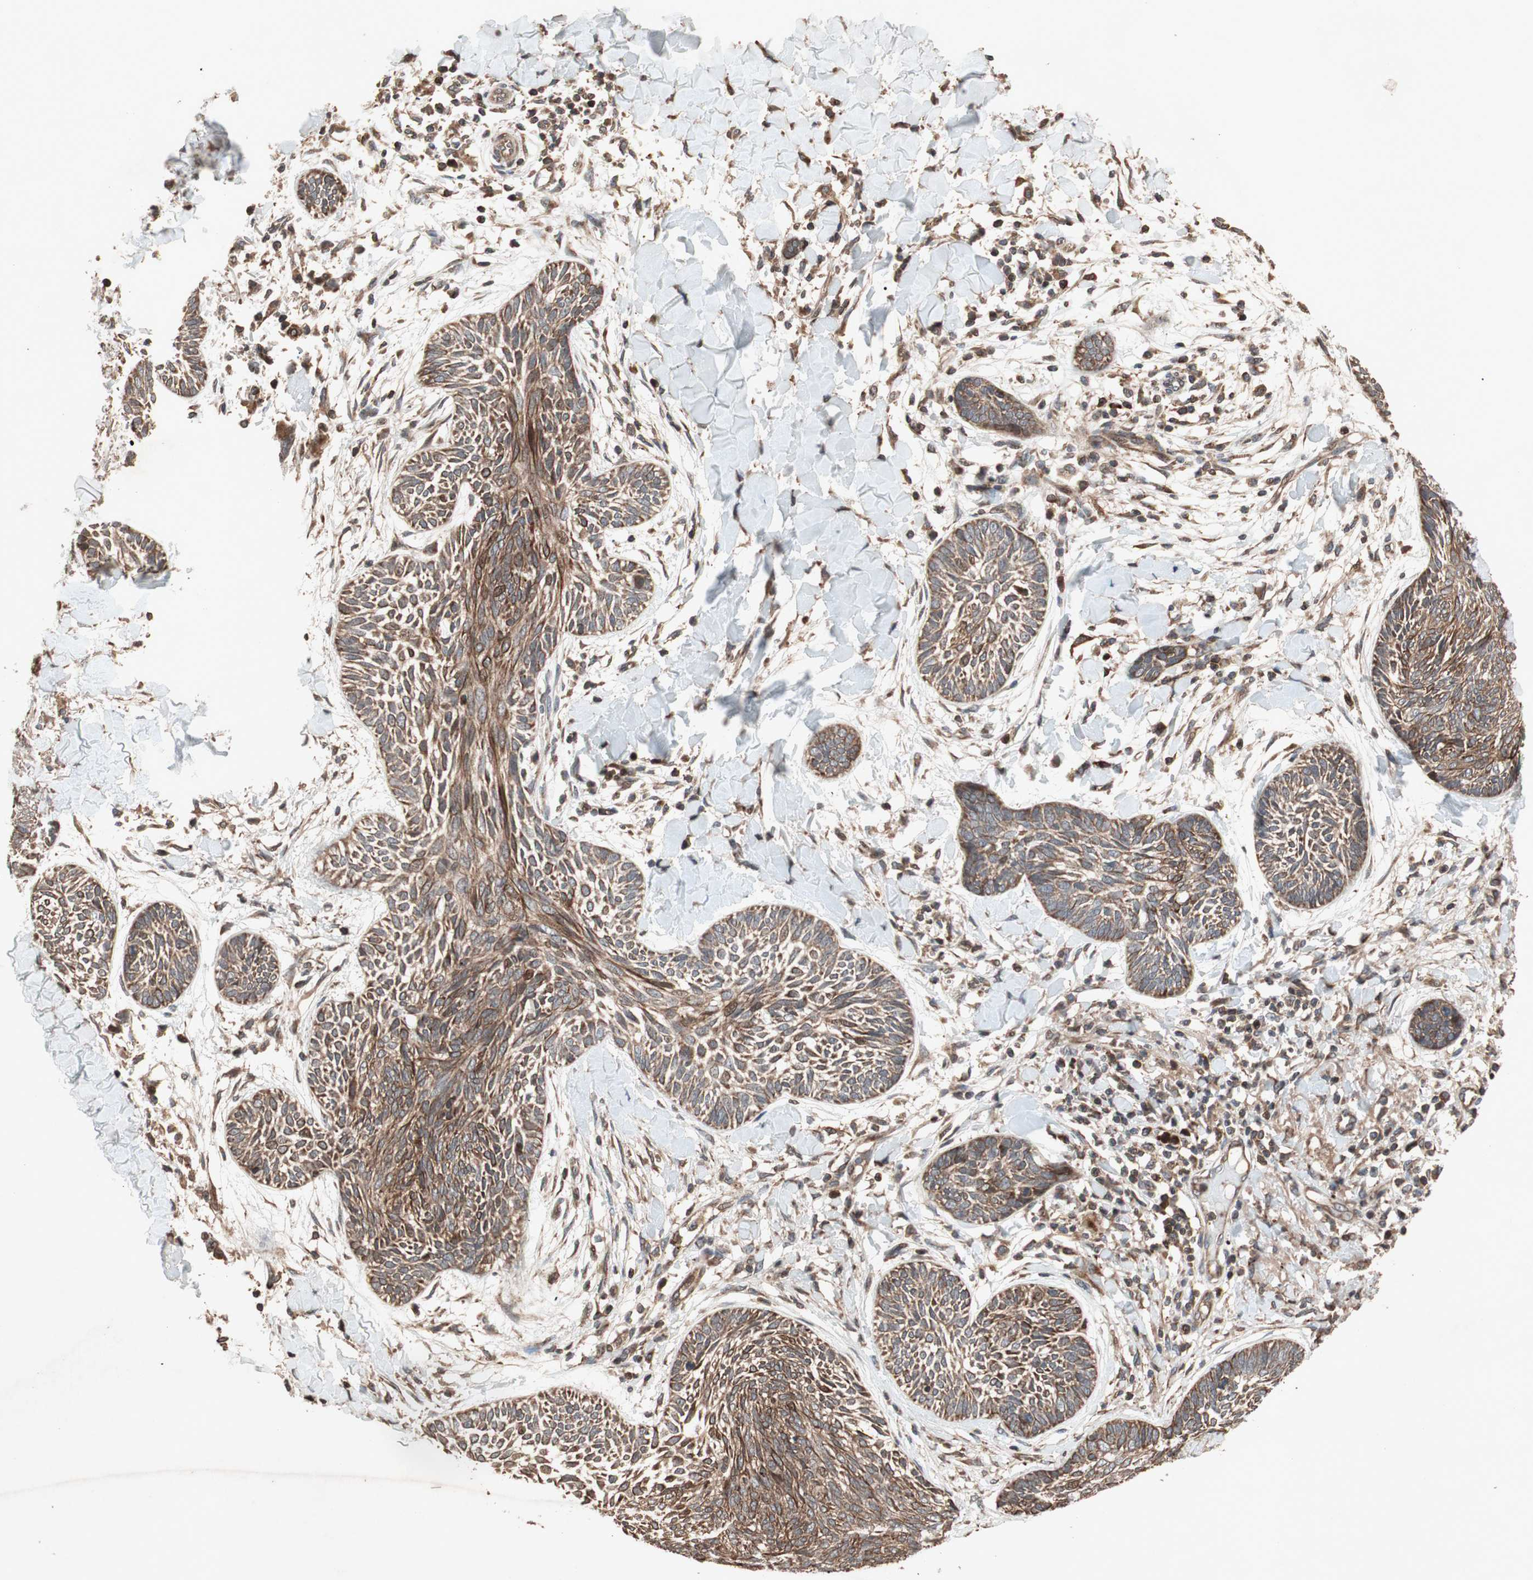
{"staining": {"intensity": "moderate", "quantity": ">75%", "location": "cytoplasmic/membranous"}, "tissue": "skin cancer", "cell_type": "Tumor cells", "image_type": "cancer", "snomed": [{"axis": "morphology", "description": "Papilloma, NOS"}, {"axis": "morphology", "description": "Basal cell carcinoma"}, {"axis": "topography", "description": "Skin"}], "caption": "This is a photomicrograph of IHC staining of skin basal cell carcinoma, which shows moderate positivity in the cytoplasmic/membranous of tumor cells.", "gene": "RAB1A", "patient": {"sex": "male", "age": 87}}